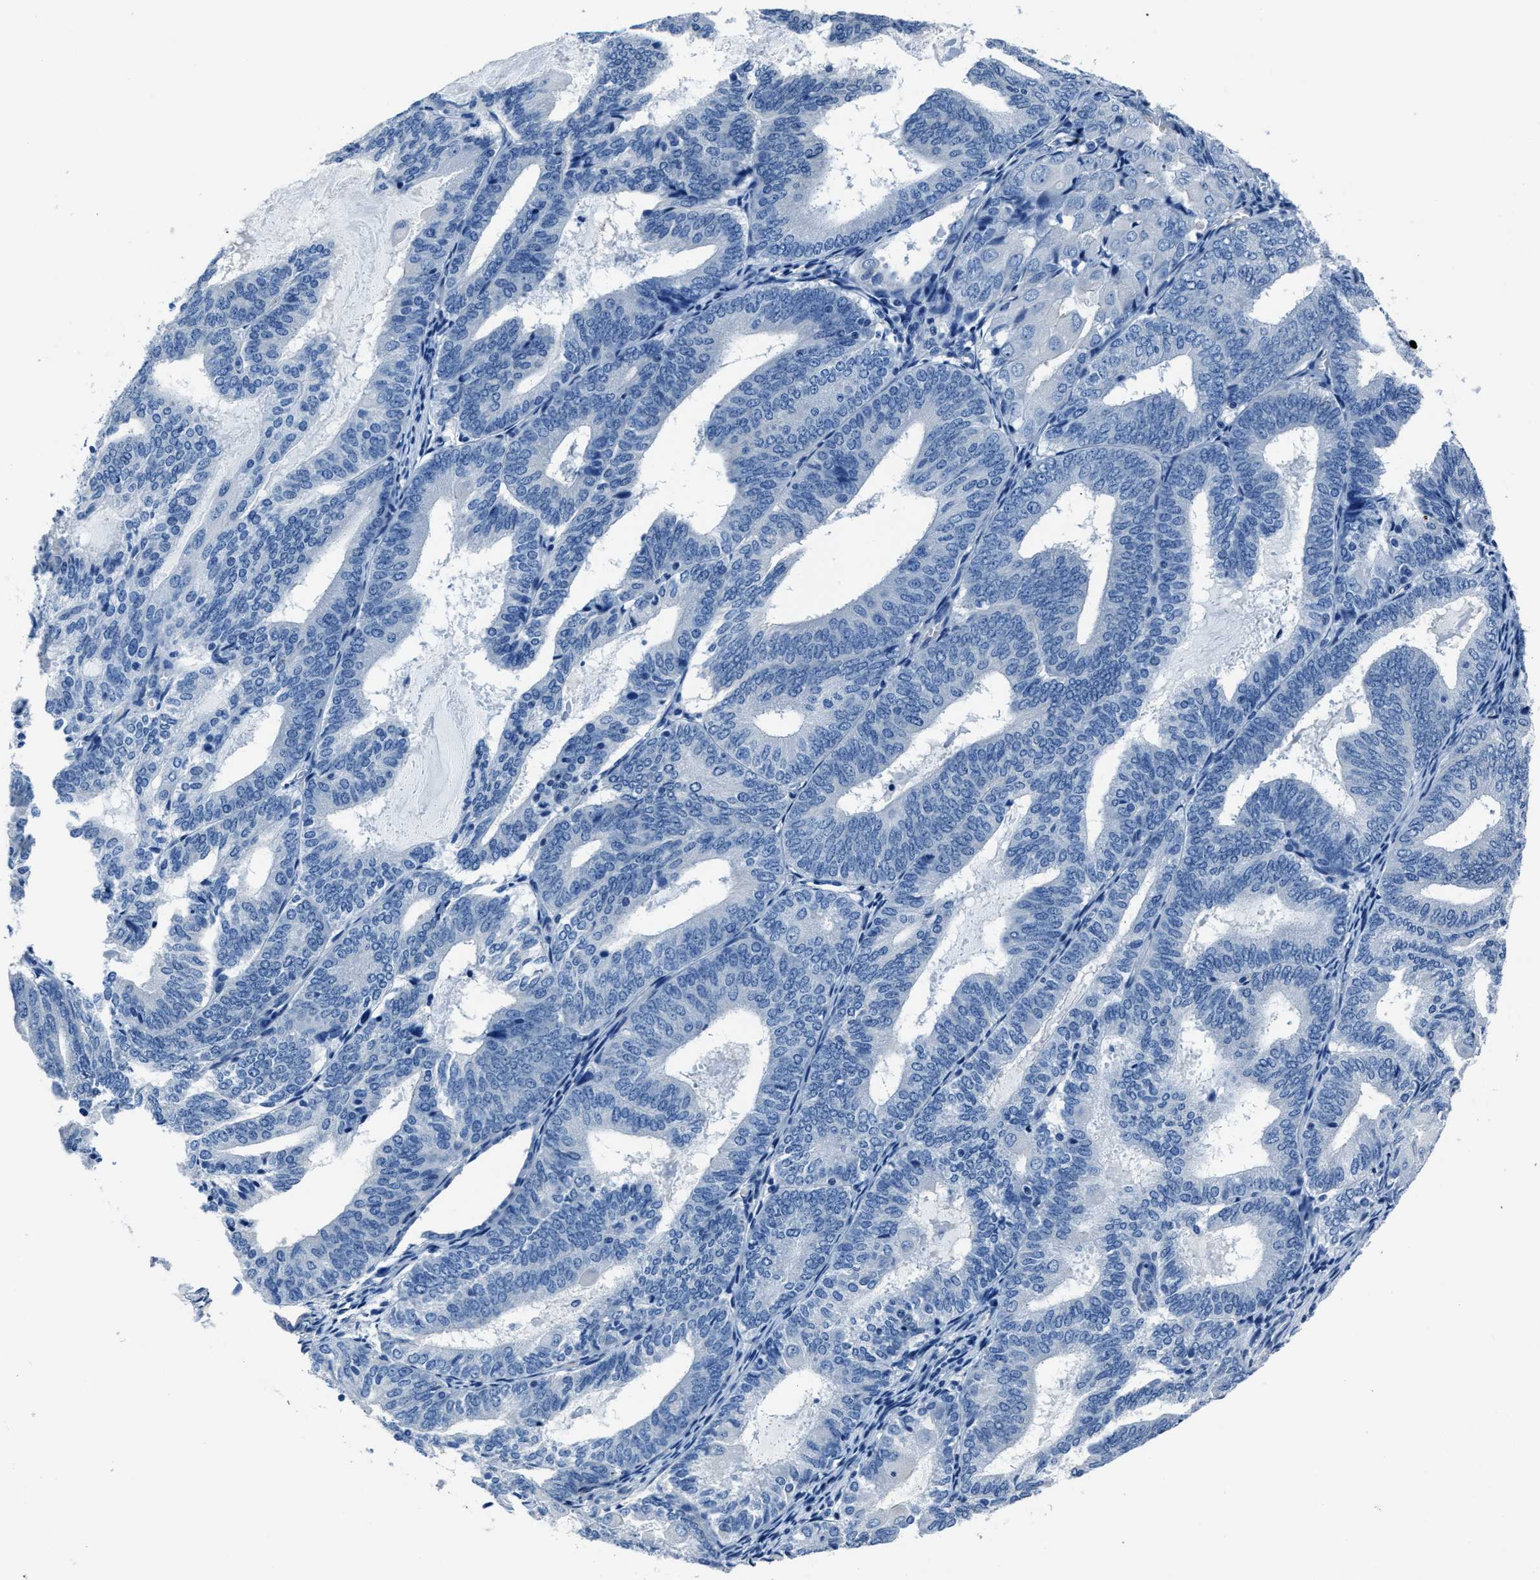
{"staining": {"intensity": "negative", "quantity": "none", "location": "none"}, "tissue": "endometrial cancer", "cell_type": "Tumor cells", "image_type": "cancer", "snomed": [{"axis": "morphology", "description": "Adenocarcinoma, NOS"}, {"axis": "topography", "description": "Endometrium"}], "caption": "Immunohistochemistry (IHC) of human endometrial cancer (adenocarcinoma) displays no expression in tumor cells. (DAB immunohistochemistry (IHC) visualized using brightfield microscopy, high magnification).", "gene": "NACAD", "patient": {"sex": "female", "age": 81}}